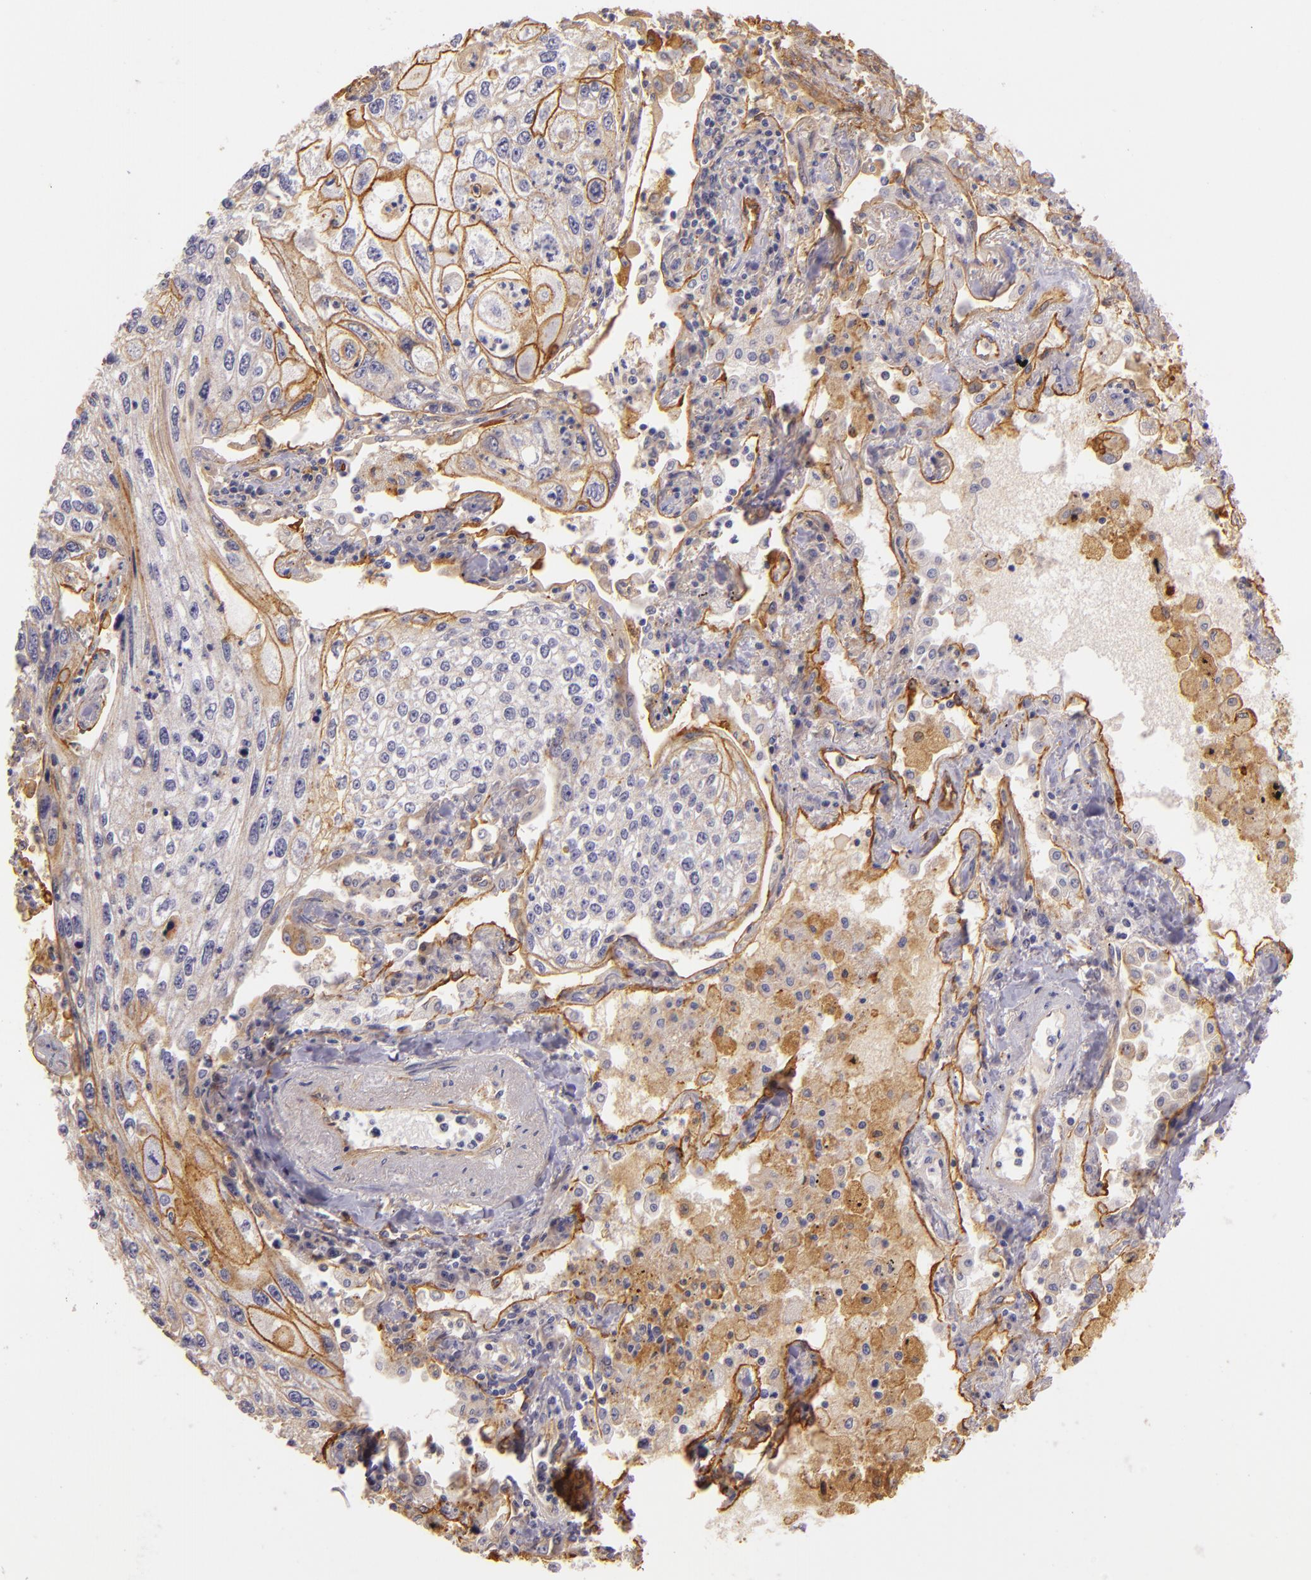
{"staining": {"intensity": "moderate", "quantity": "25%-75%", "location": "cytoplasmic/membranous"}, "tissue": "lung cancer", "cell_type": "Tumor cells", "image_type": "cancer", "snomed": [{"axis": "morphology", "description": "Squamous cell carcinoma, NOS"}, {"axis": "topography", "description": "Lung"}], "caption": "A brown stain shows moderate cytoplasmic/membranous expression of a protein in lung cancer (squamous cell carcinoma) tumor cells. Immunohistochemistry stains the protein in brown and the nuclei are stained blue.", "gene": "CTSF", "patient": {"sex": "male", "age": 75}}